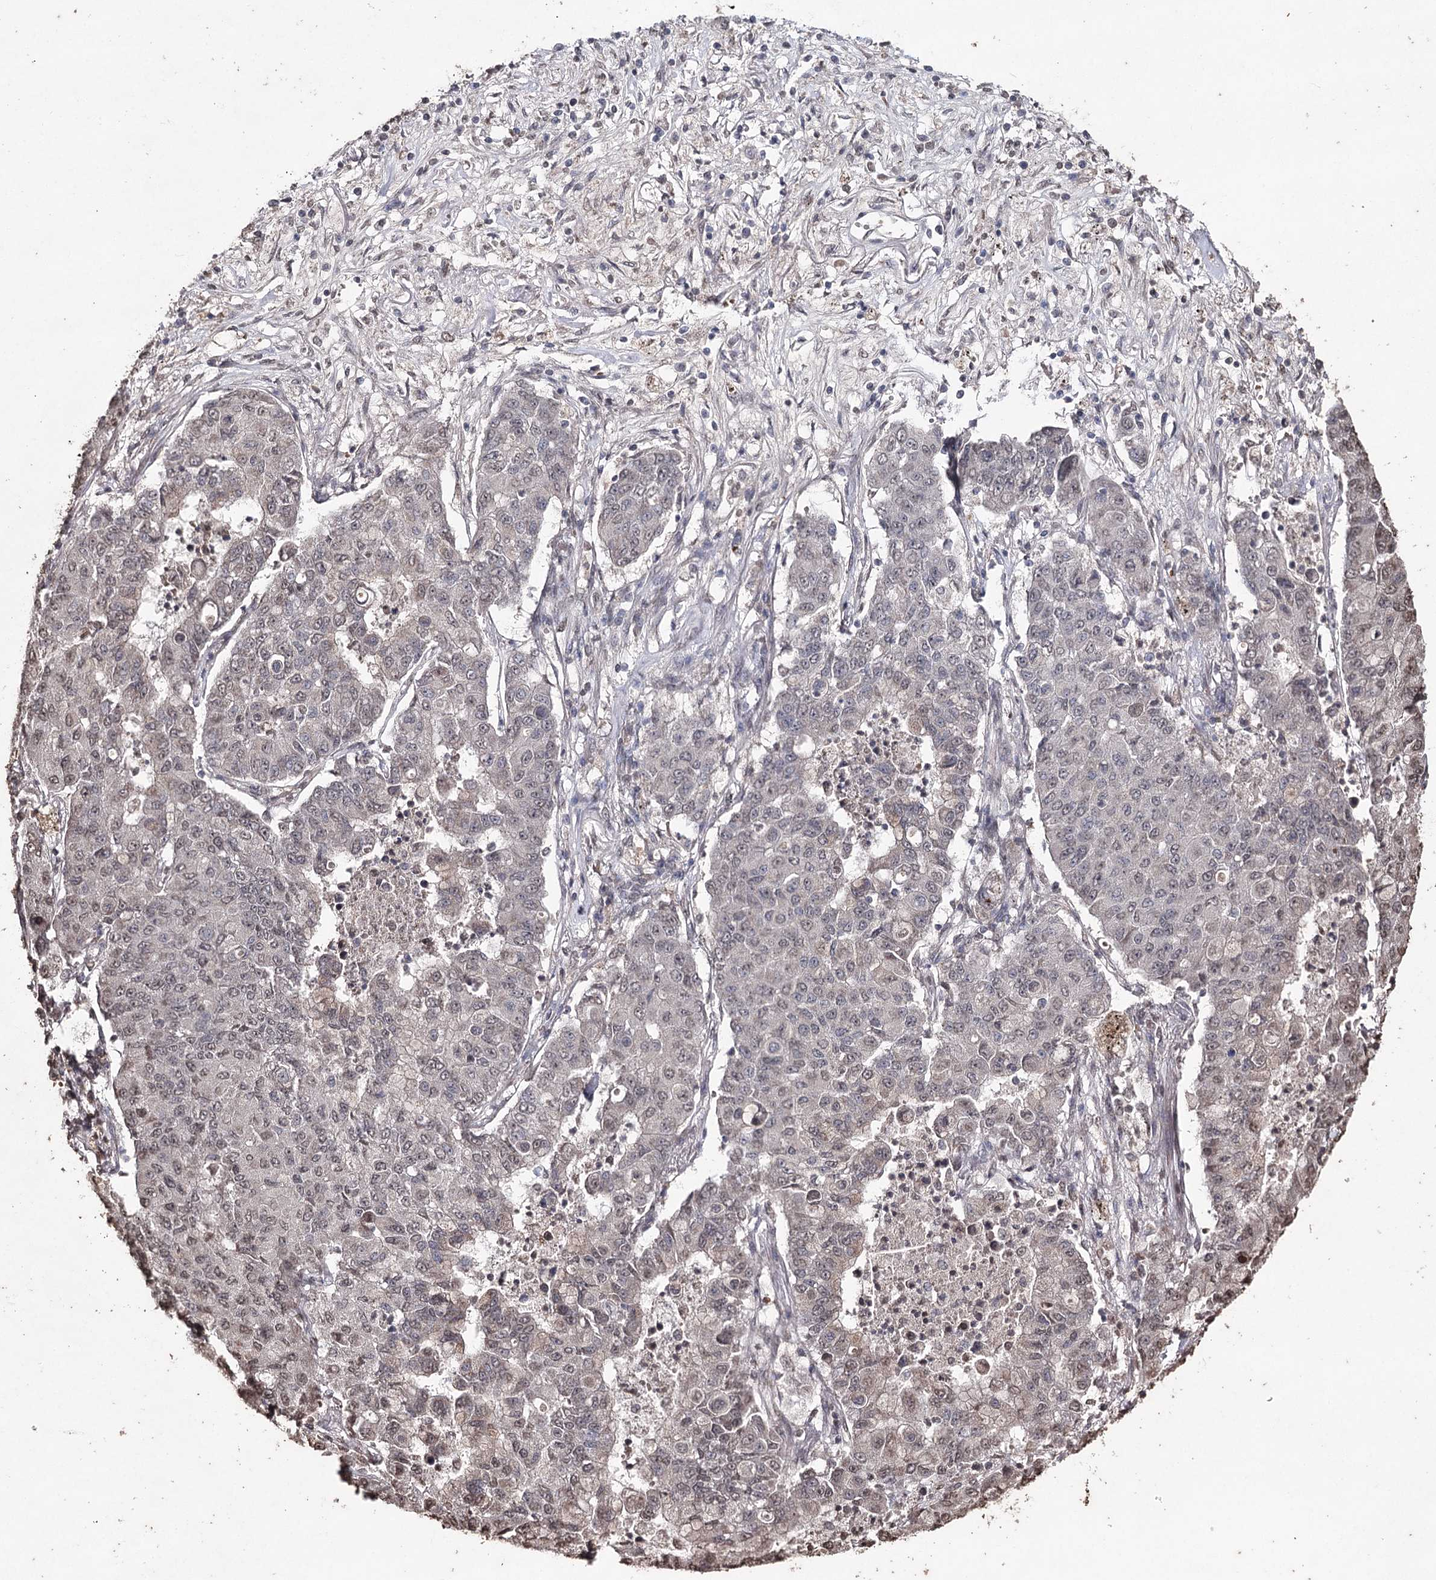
{"staining": {"intensity": "weak", "quantity": "<25%", "location": "nuclear"}, "tissue": "lung cancer", "cell_type": "Tumor cells", "image_type": "cancer", "snomed": [{"axis": "morphology", "description": "Squamous cell carcinoma, NOS"}, {"axis": "topography", "description": "Lung"}], "caption": "Immunohistochemistry image of neoplastic tissue: human squamous cell carcinoma (lung) stained with DAB displays no significant protein positivity in tumor cells.", "gene": "ATG14", "patient": {"sex": "male", "age": 74}}